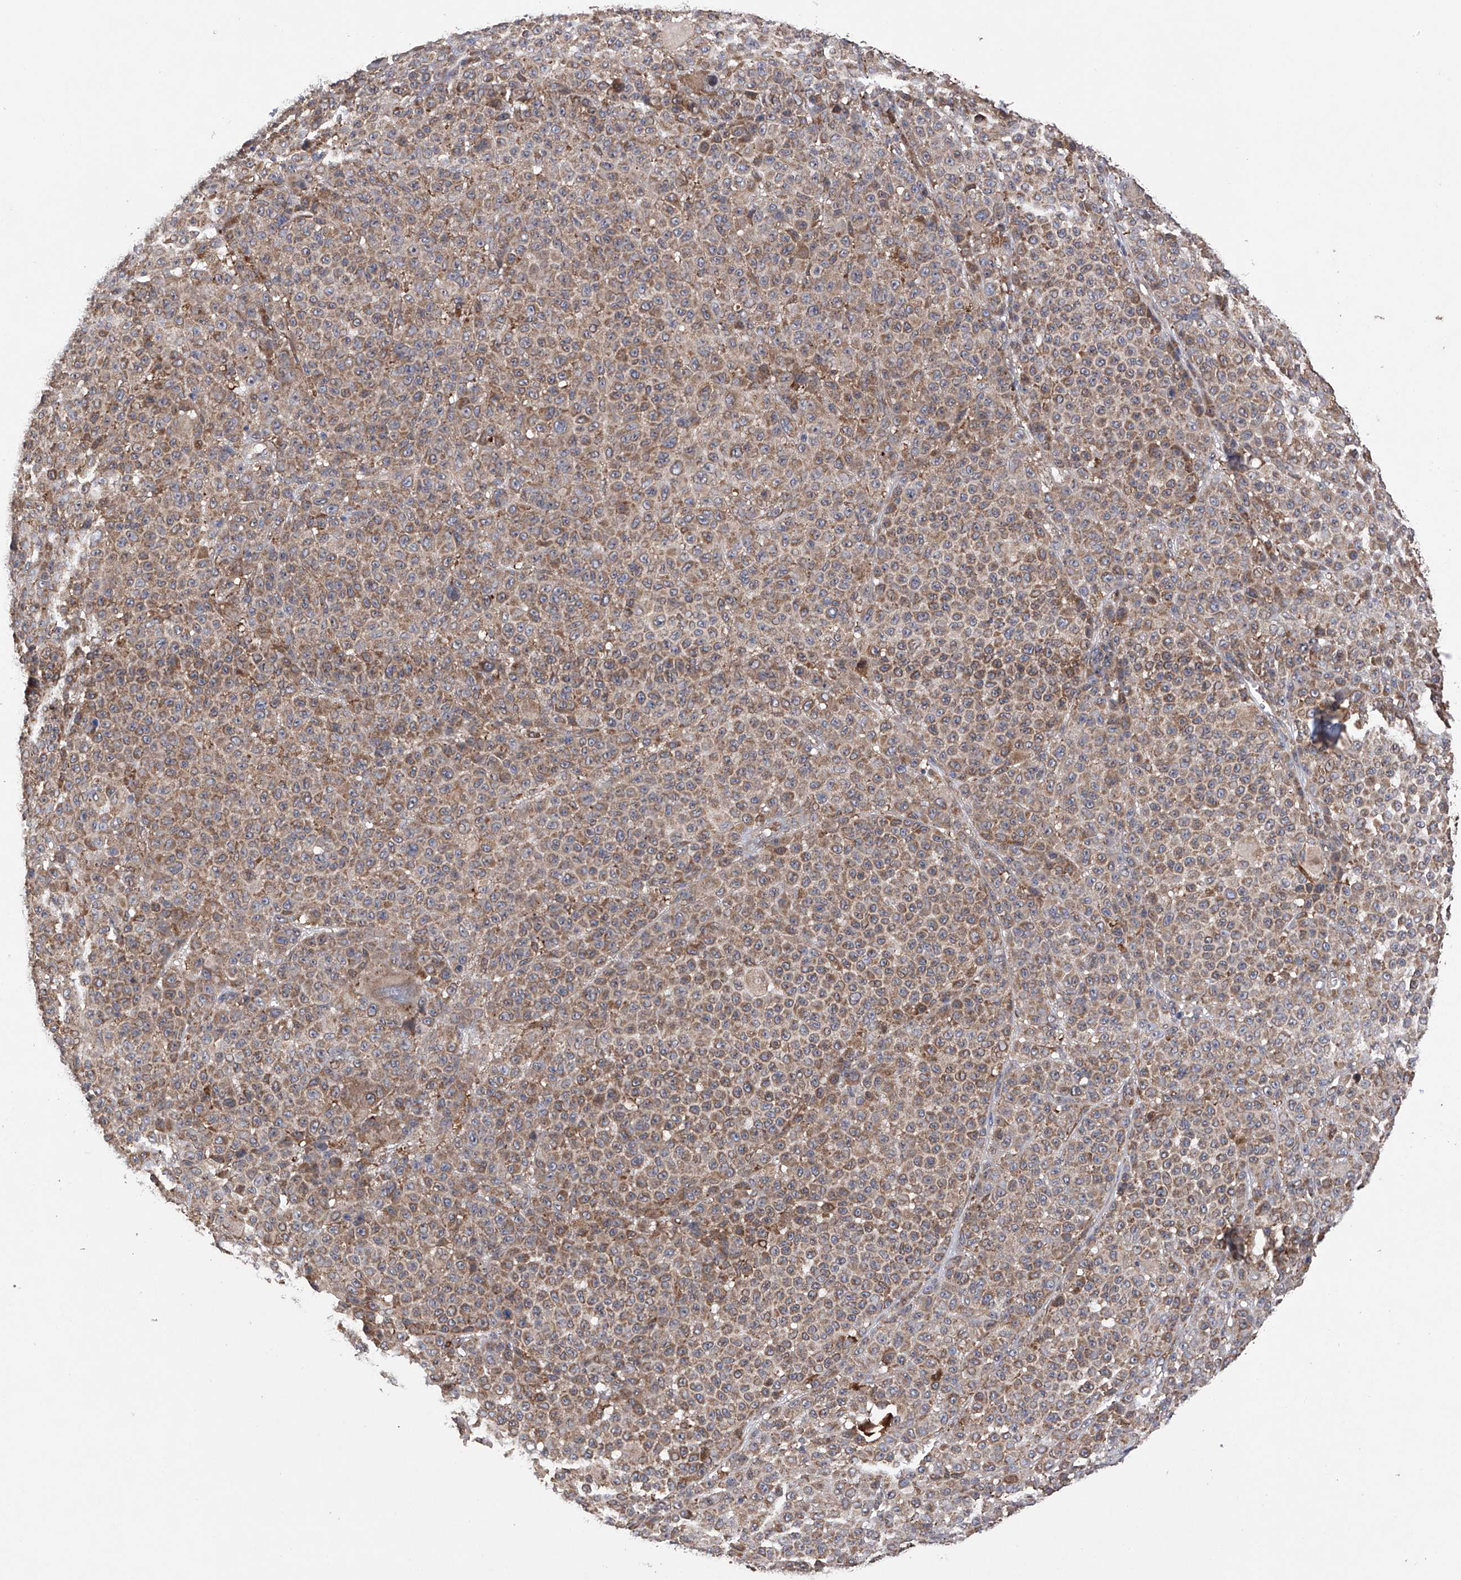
{"staining": {"intensity": "moderate", "quantity": ">75%", "location": "cytoplasmic/membranous"}, "tissue": "melanoma", "cell_type": "Tumor cells", "image_type": "cancer", "snomed": [{"axis": "morphology", "description": "Malignant melanoma, NOS"}, {"axis": "topography", "description": "Skin"}], "caption": "The immunohistochemical stain labels moderate cytoplasmic/membranous positivity in tumor cells of malignant melanoma tissue.", "gene": "DNAH8", "patient": {"sex": "female", "age": 94}}